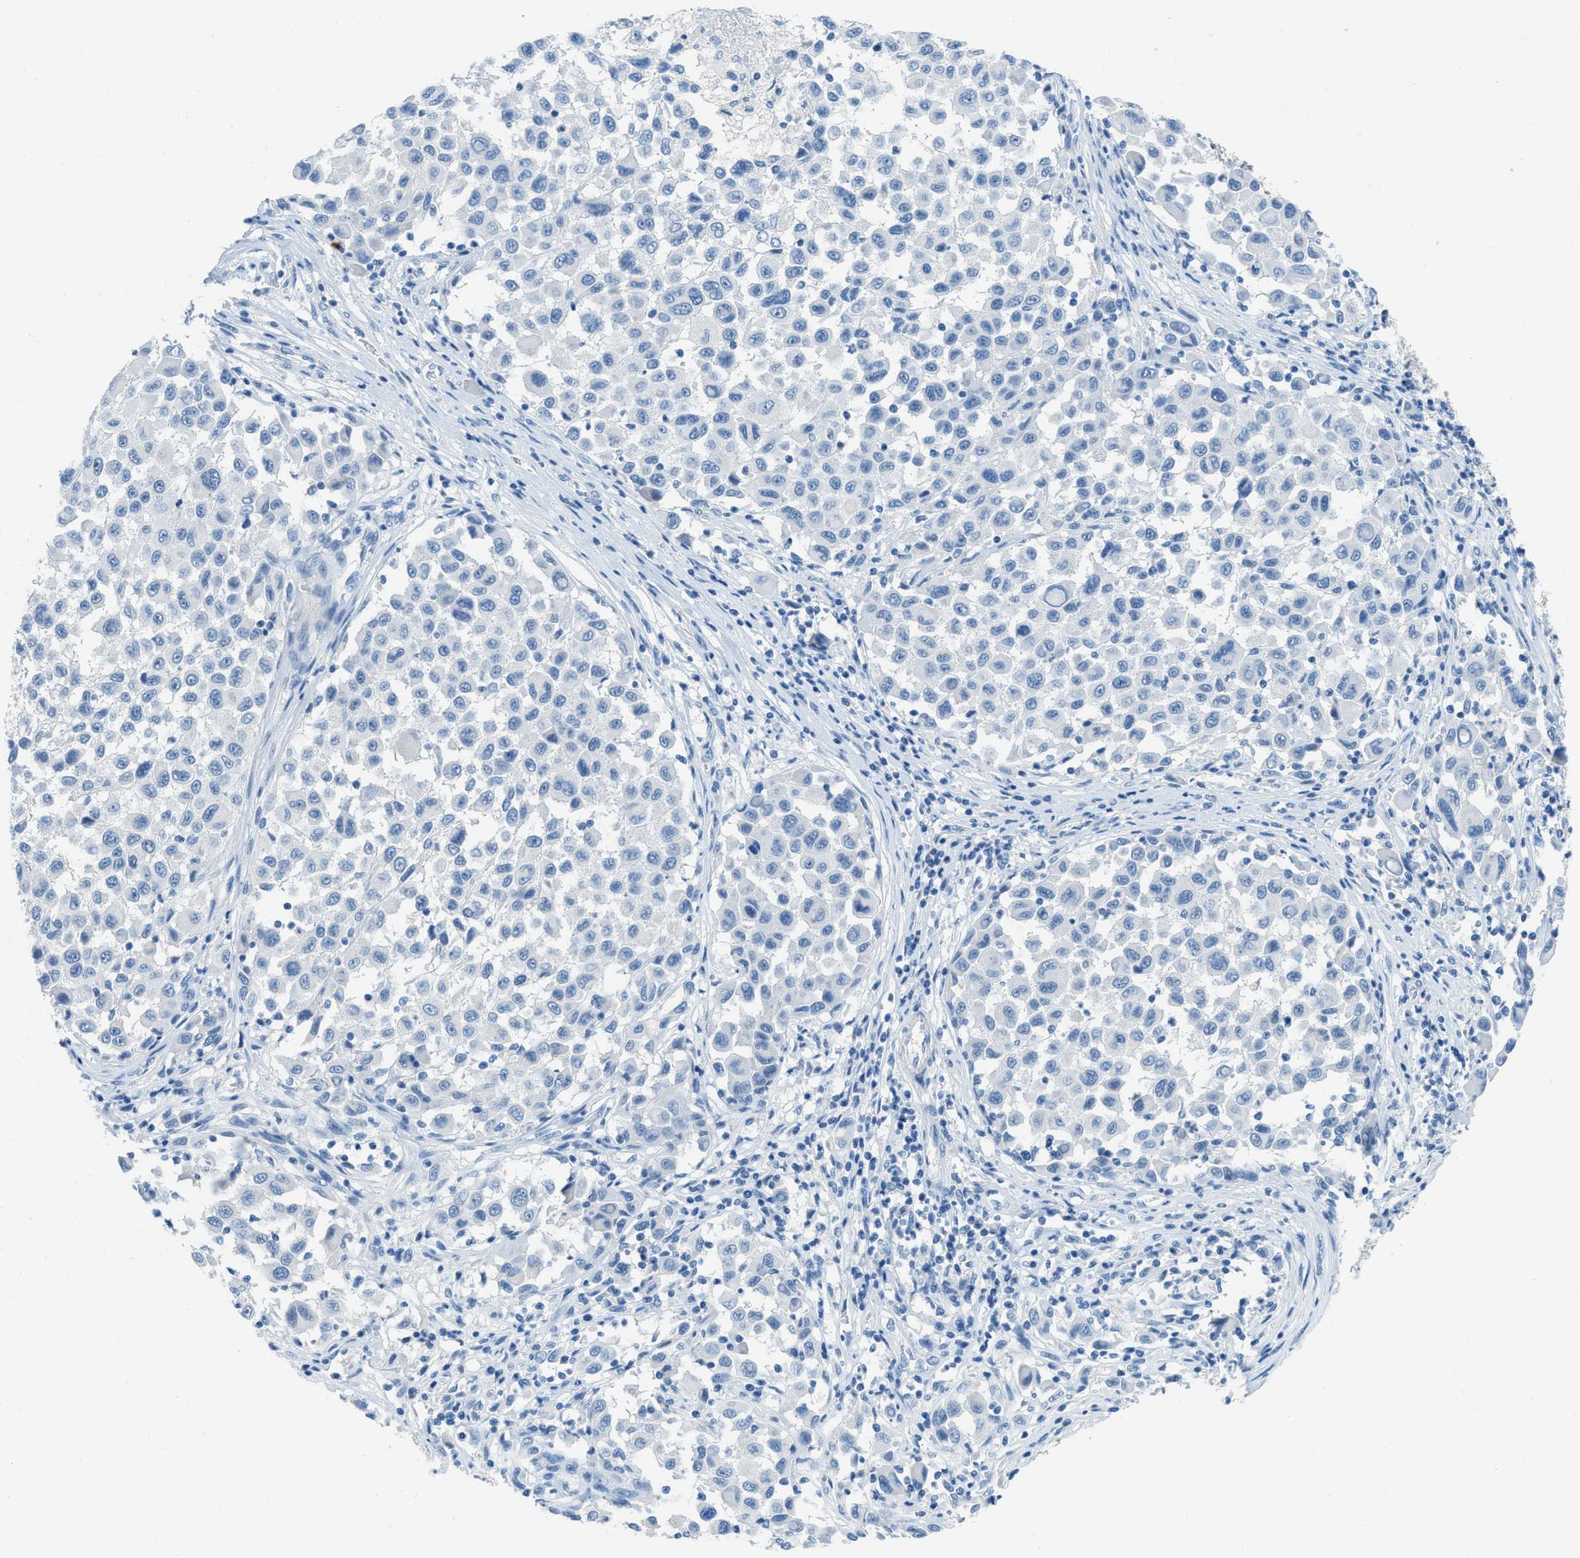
{"staining": {"intensity": "negative", "quantity": "none", "location": "none"}, "tissue": "melanoma", "cell_type": "Tumor cells", "image_type": "cancer", "snomed": [{"axis": "morphology", "description": "Malignant melanoma, Metastatic site"}, {"axis": "topography", "description": "Lymph node"}], "caption": "High power microscopy histopathology image of an IHC micrograph of melanoma, revealing no significant staining in tumor cells. (DAB immunohistochemistry with hematoxylin counter stain).", "gene": "ACAN", "patient": {"sex": "male", "age": 61}}